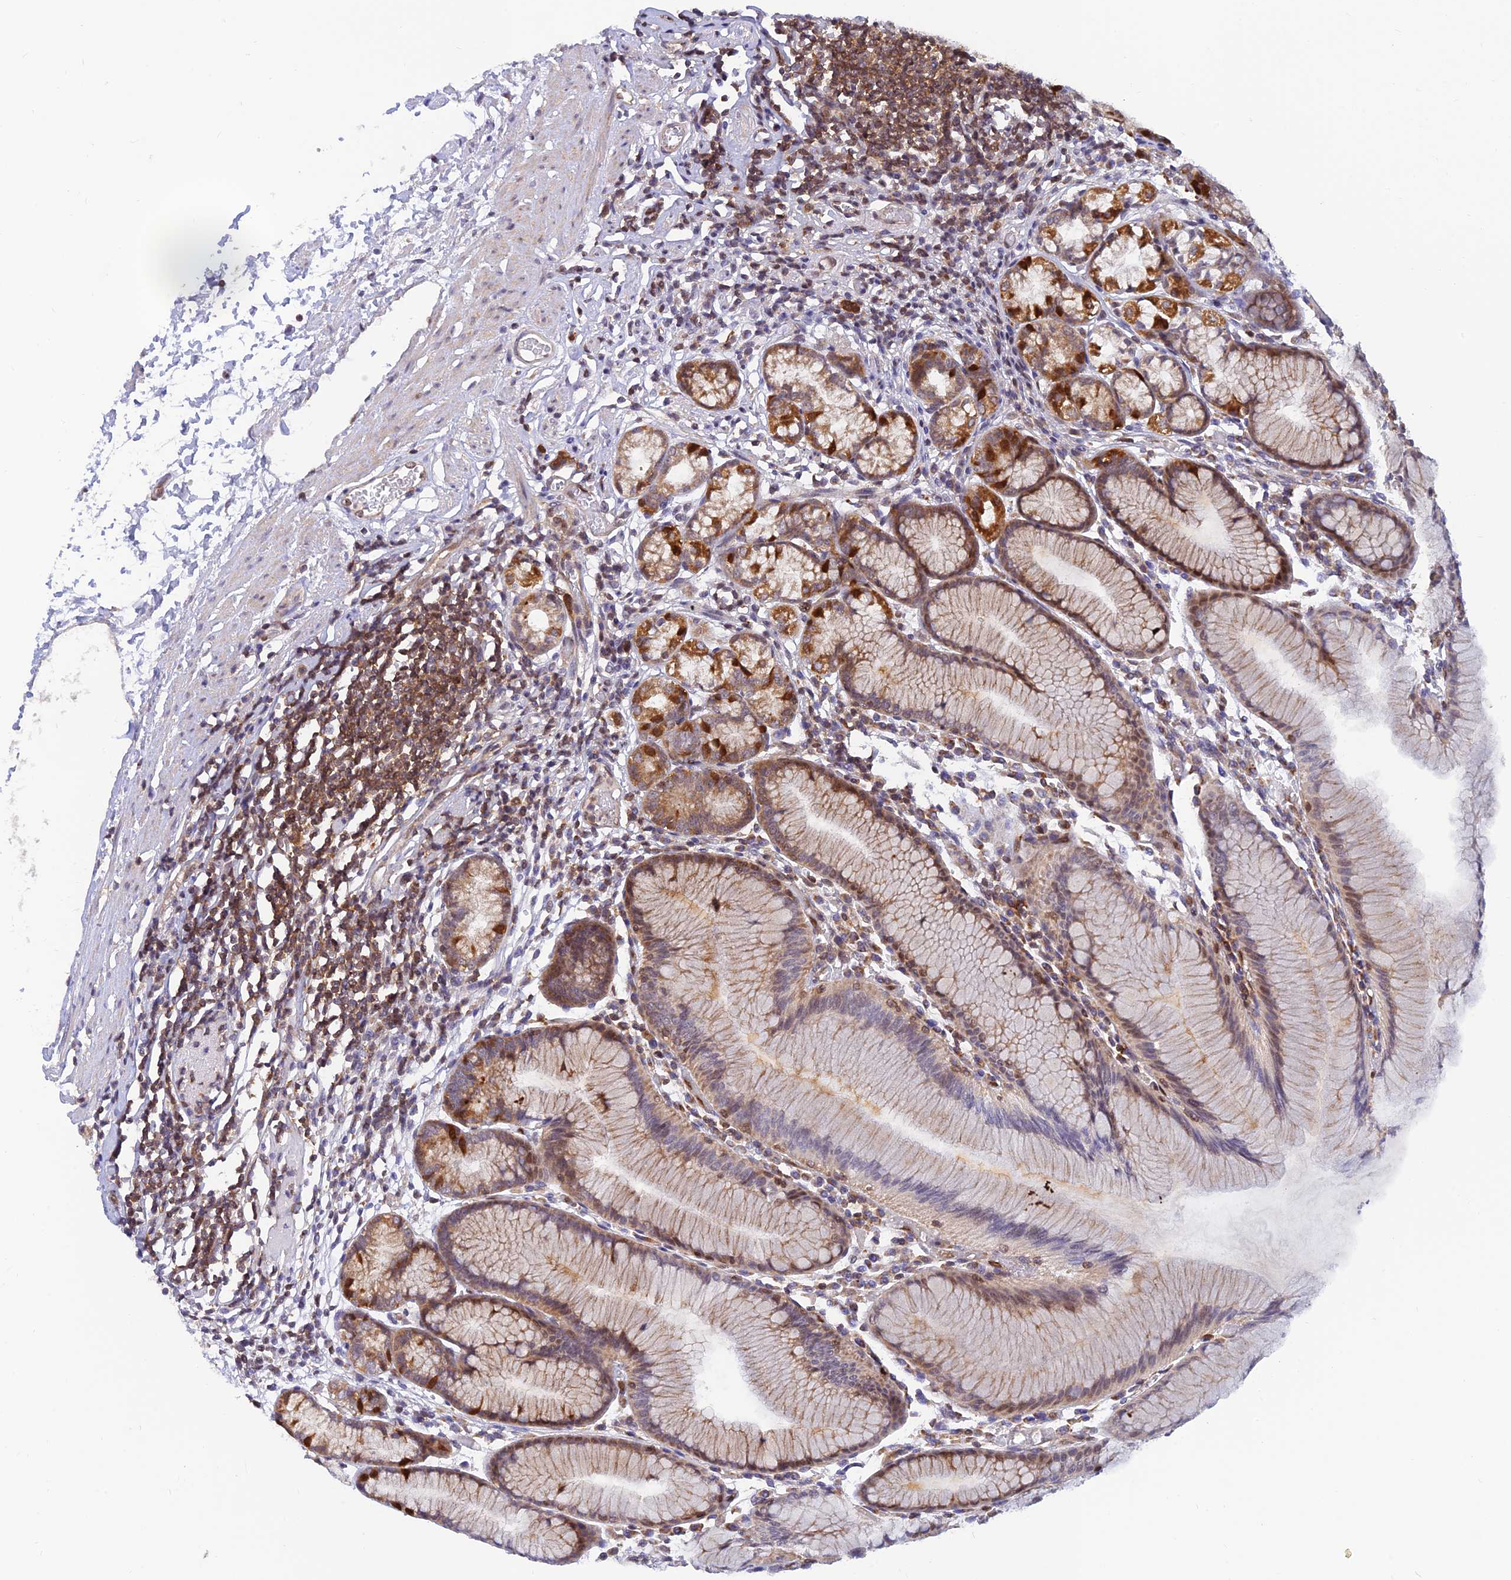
{"staining": {"intensity": "moderate", "quantity": "25%-75%", "location": "cytoplasmic/membranous"}, "tissue": "stomach", "cell_type": "Glandular cells", "image_type": "normal", "snomed": [{"axis": "morphology", "description": "Normal tissue, NOS"}, {"axis": "topography", "description": "Stomach"}], "caption": "This photomicrograph demonstrates benign stomach stained with IHC to label a protein in brown. The cytoplasmic/membranous of glandular cells show moderate positivity for the protein. Nuclei are counter-stained blue.", "gene": "LYSMD2", "patient": {"sex": "female", "age": 57}}